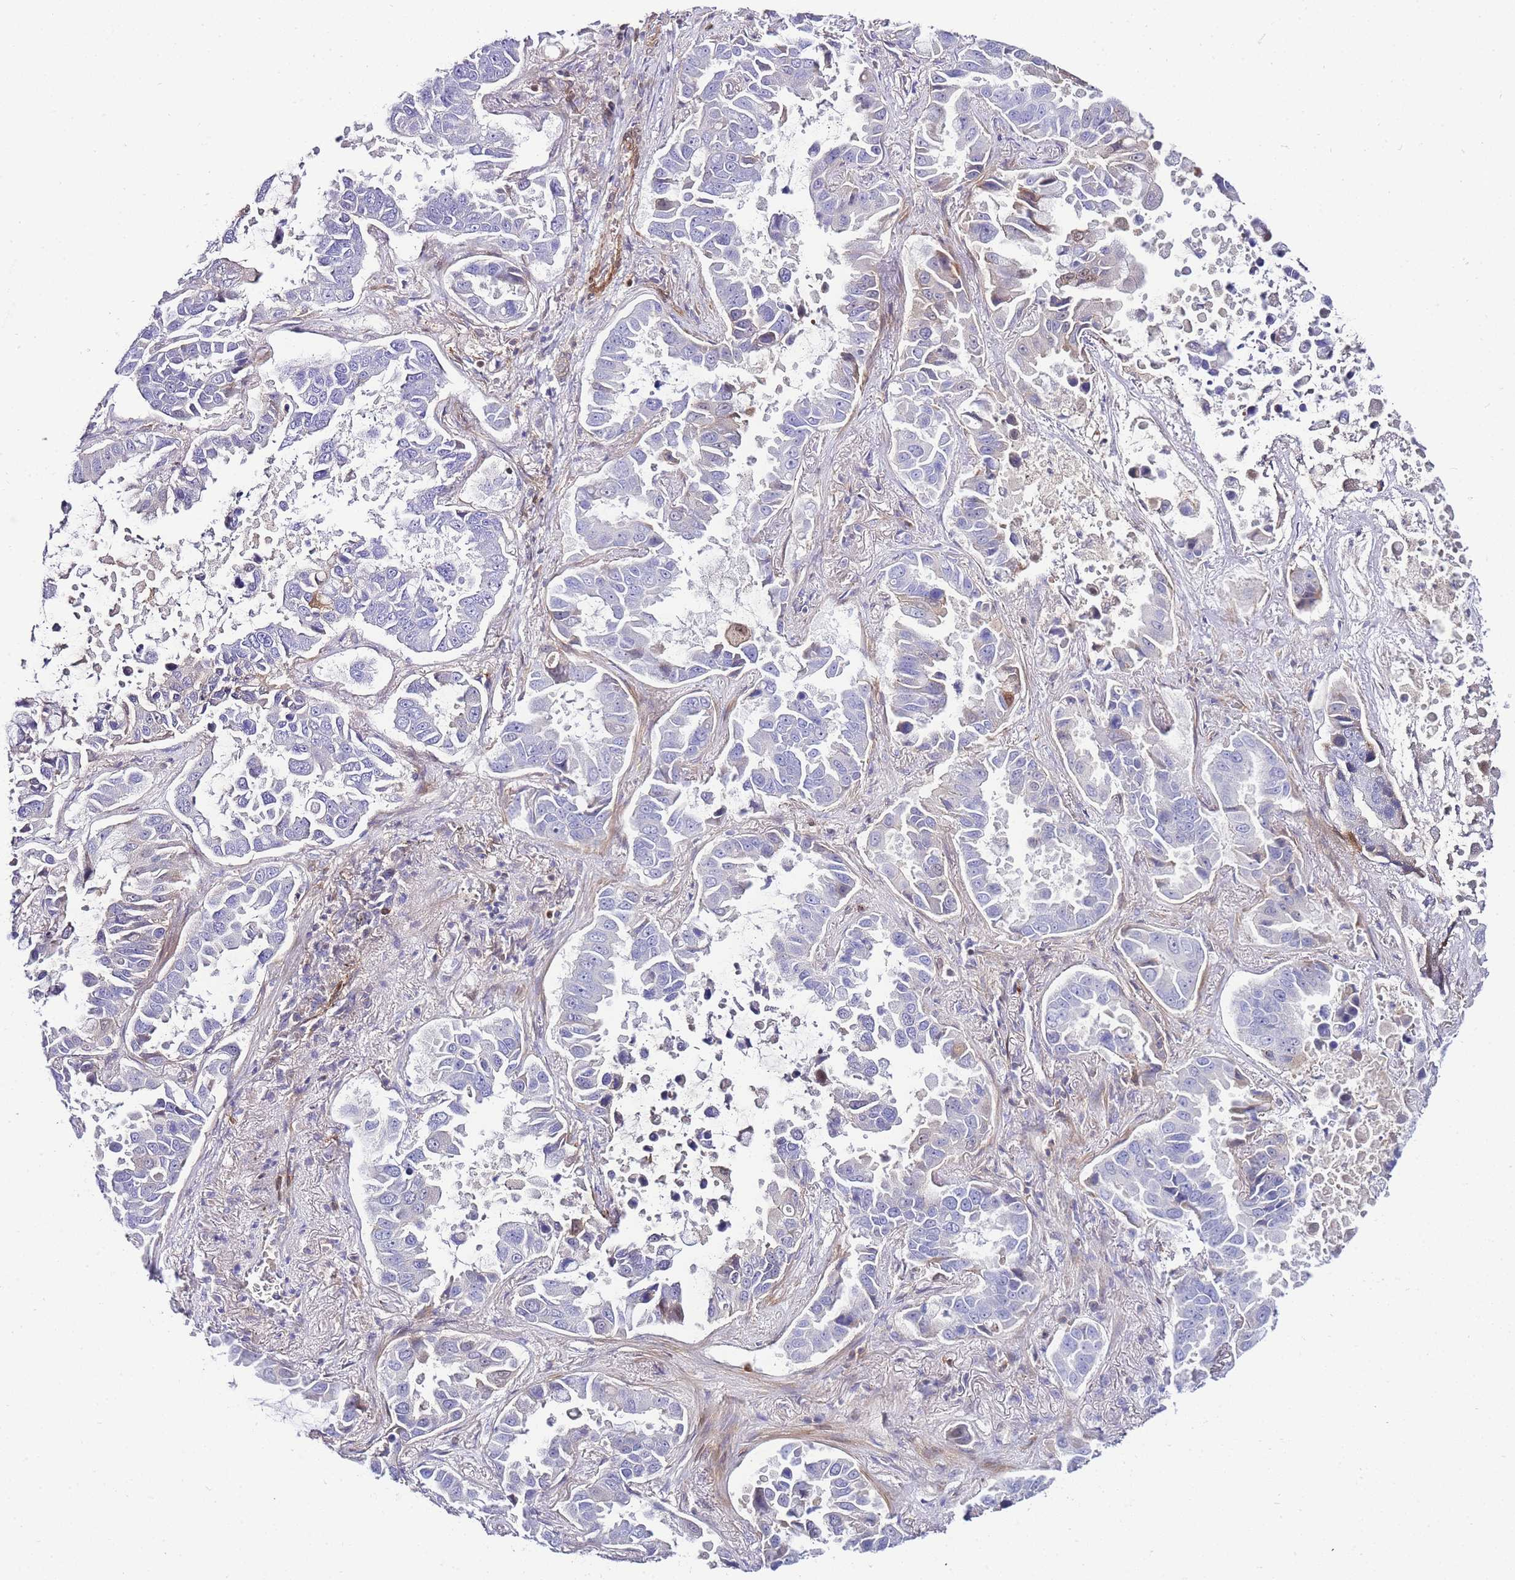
{"staining": {"intensity": "moderate", "quantity": "<25%", "location": "cytoplasmic/membranous"}, "tissue": "lung cancer", "cell_type": "Tumor cells", "image_type": "cancer", "snomed": [{"axis": "morphology", "description": "Adenocarcinoma, NOS"}, {"axis": "topography", "description": "Lung"}], "caption": "Tumor cells display low levels of moderate cytoplasmic/membranous expression in about <25% of cells in human lung adenocarcinoma.", "gene": "FBN3", "patient": {"sex": "male", "age": 64}}